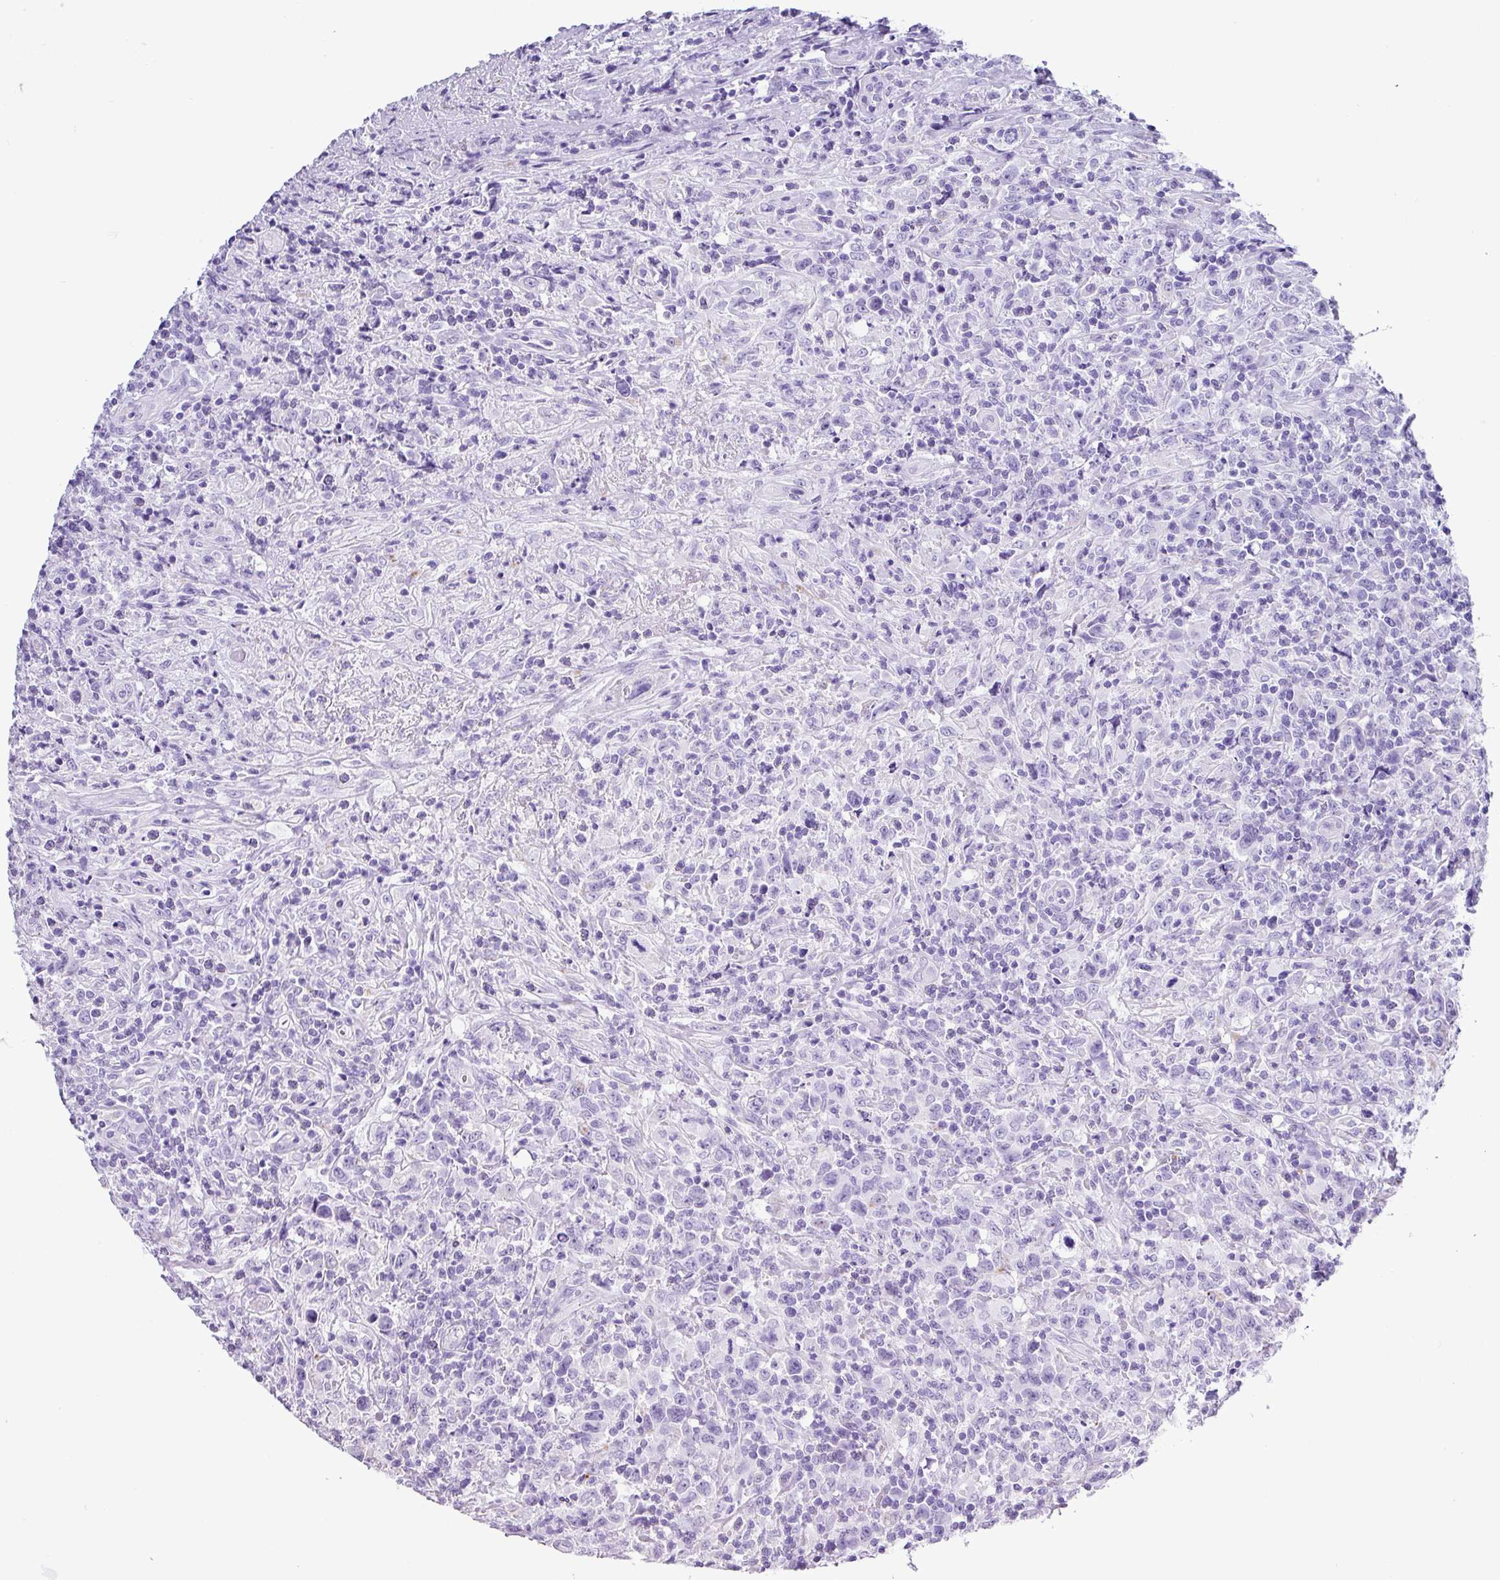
{"staining": {"intensity": "negative", "quantity": "none", "location": "none"}, "tissue": "lymphoma", "cell_type": "Tumor cells", "image_type": "cancer", "snomed": [{"axis": "morphology", "description": "Hodgkin's disease, NOS"}, {"axis": "topography", "description": "Lymph node"}], "caption": "Tumor cells show no significant protein expression in lymphoma.", "gene": "ZG16", "patient": {"sex": "female", "age": 18}}